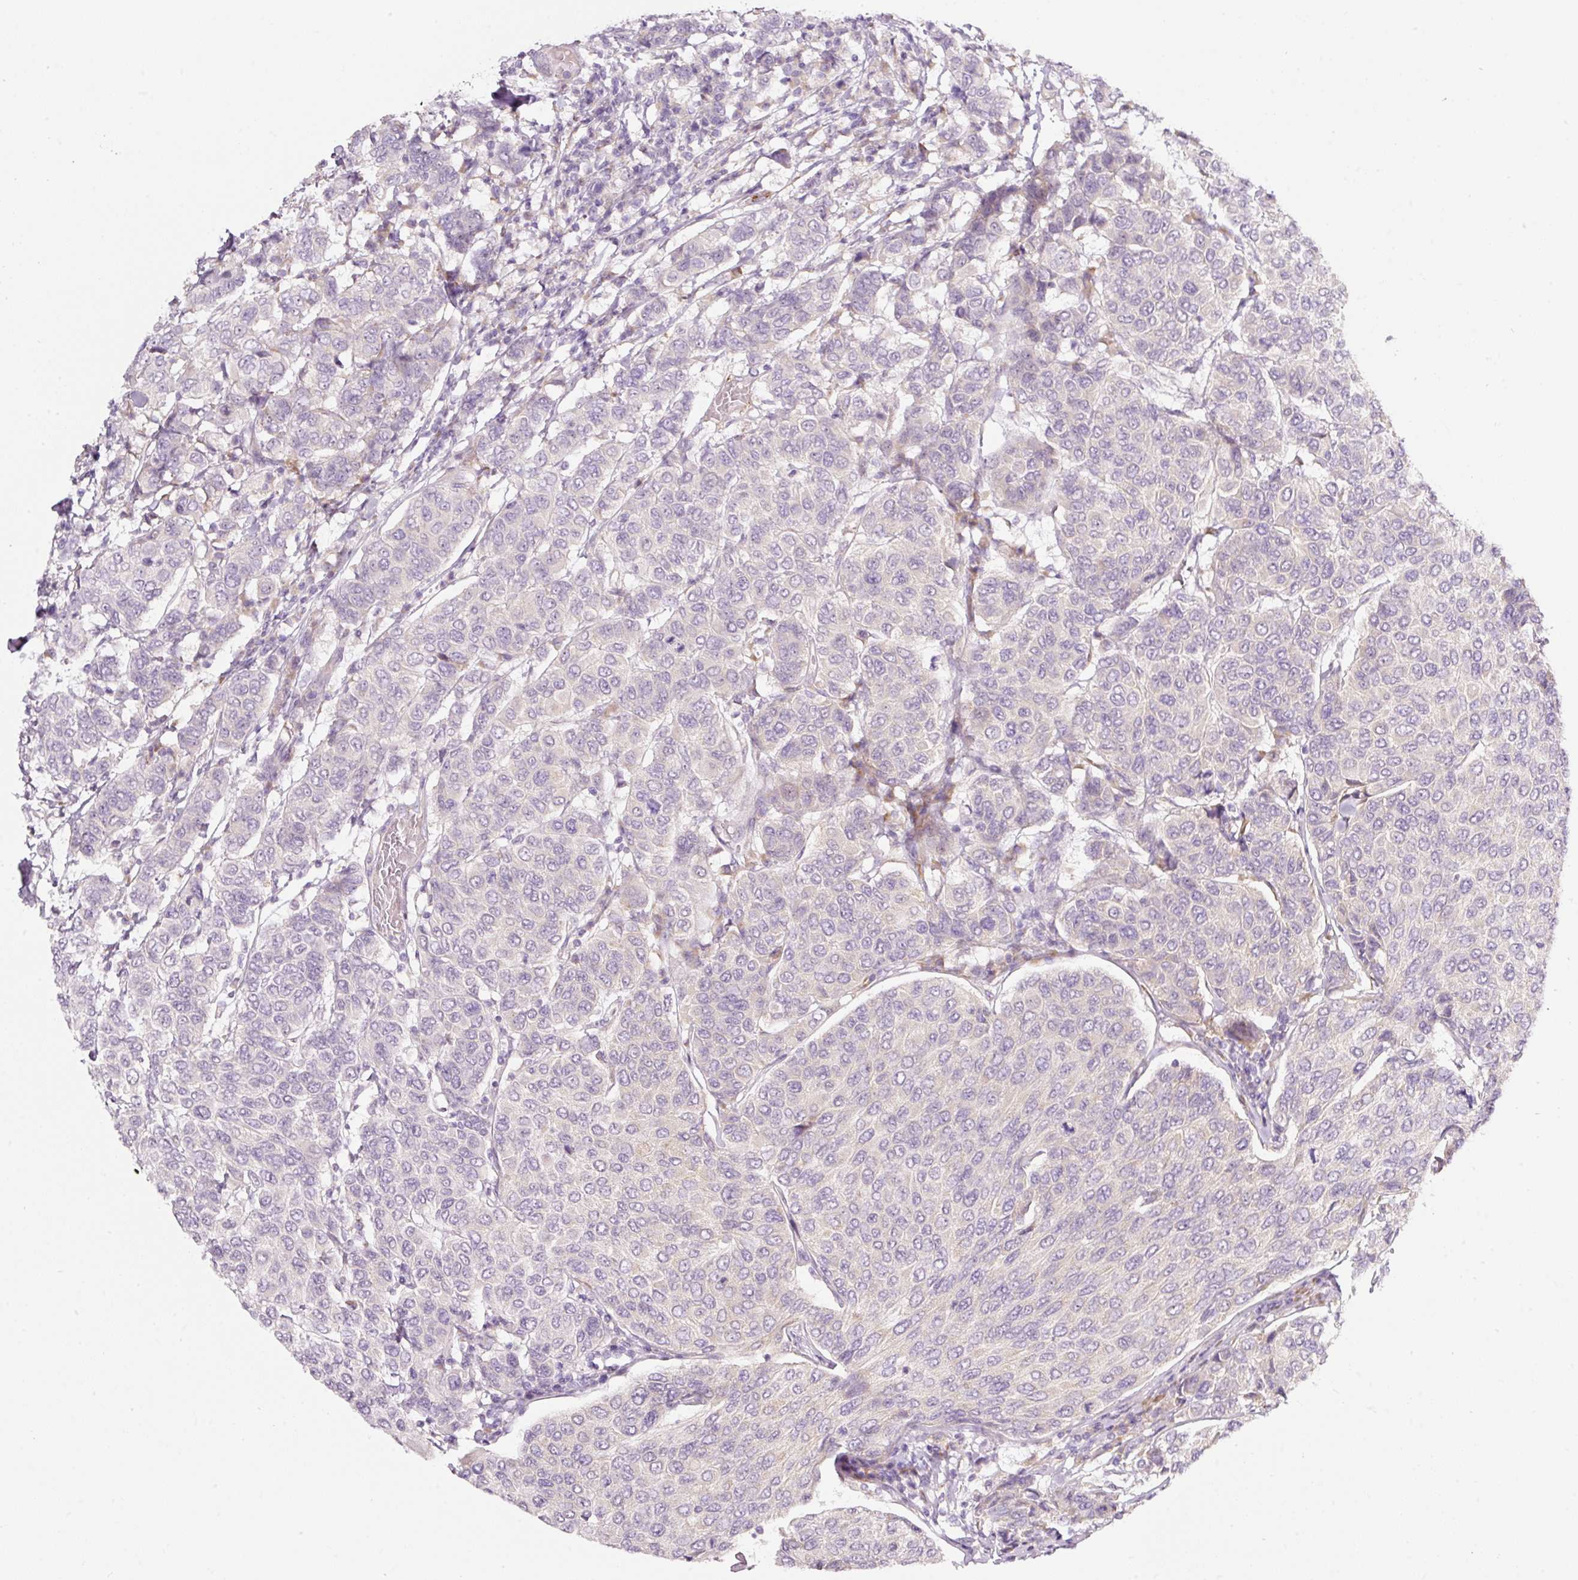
{"staining": {"intensity": "negative", "quantity": "none", "location": "none"}, "tissue": "breast cancer", "cell_type": "Tumor cells", "image_type": "cancer", "snomed": [{"axis": "morphology", "description": "Duct carcinoma"}, {"axis": "topography", "description": "Breast"}], "caption": "Immunohistochemistry histopathology image of neoplastic tissue: invasive ductal carcinoma (breast) stained with DAB (3,3'-diaminobenzidine) shows no significant protein staining in tumor cells.", "gene": "RSPO2", "patient": {"sex": "female", "age": 55}}